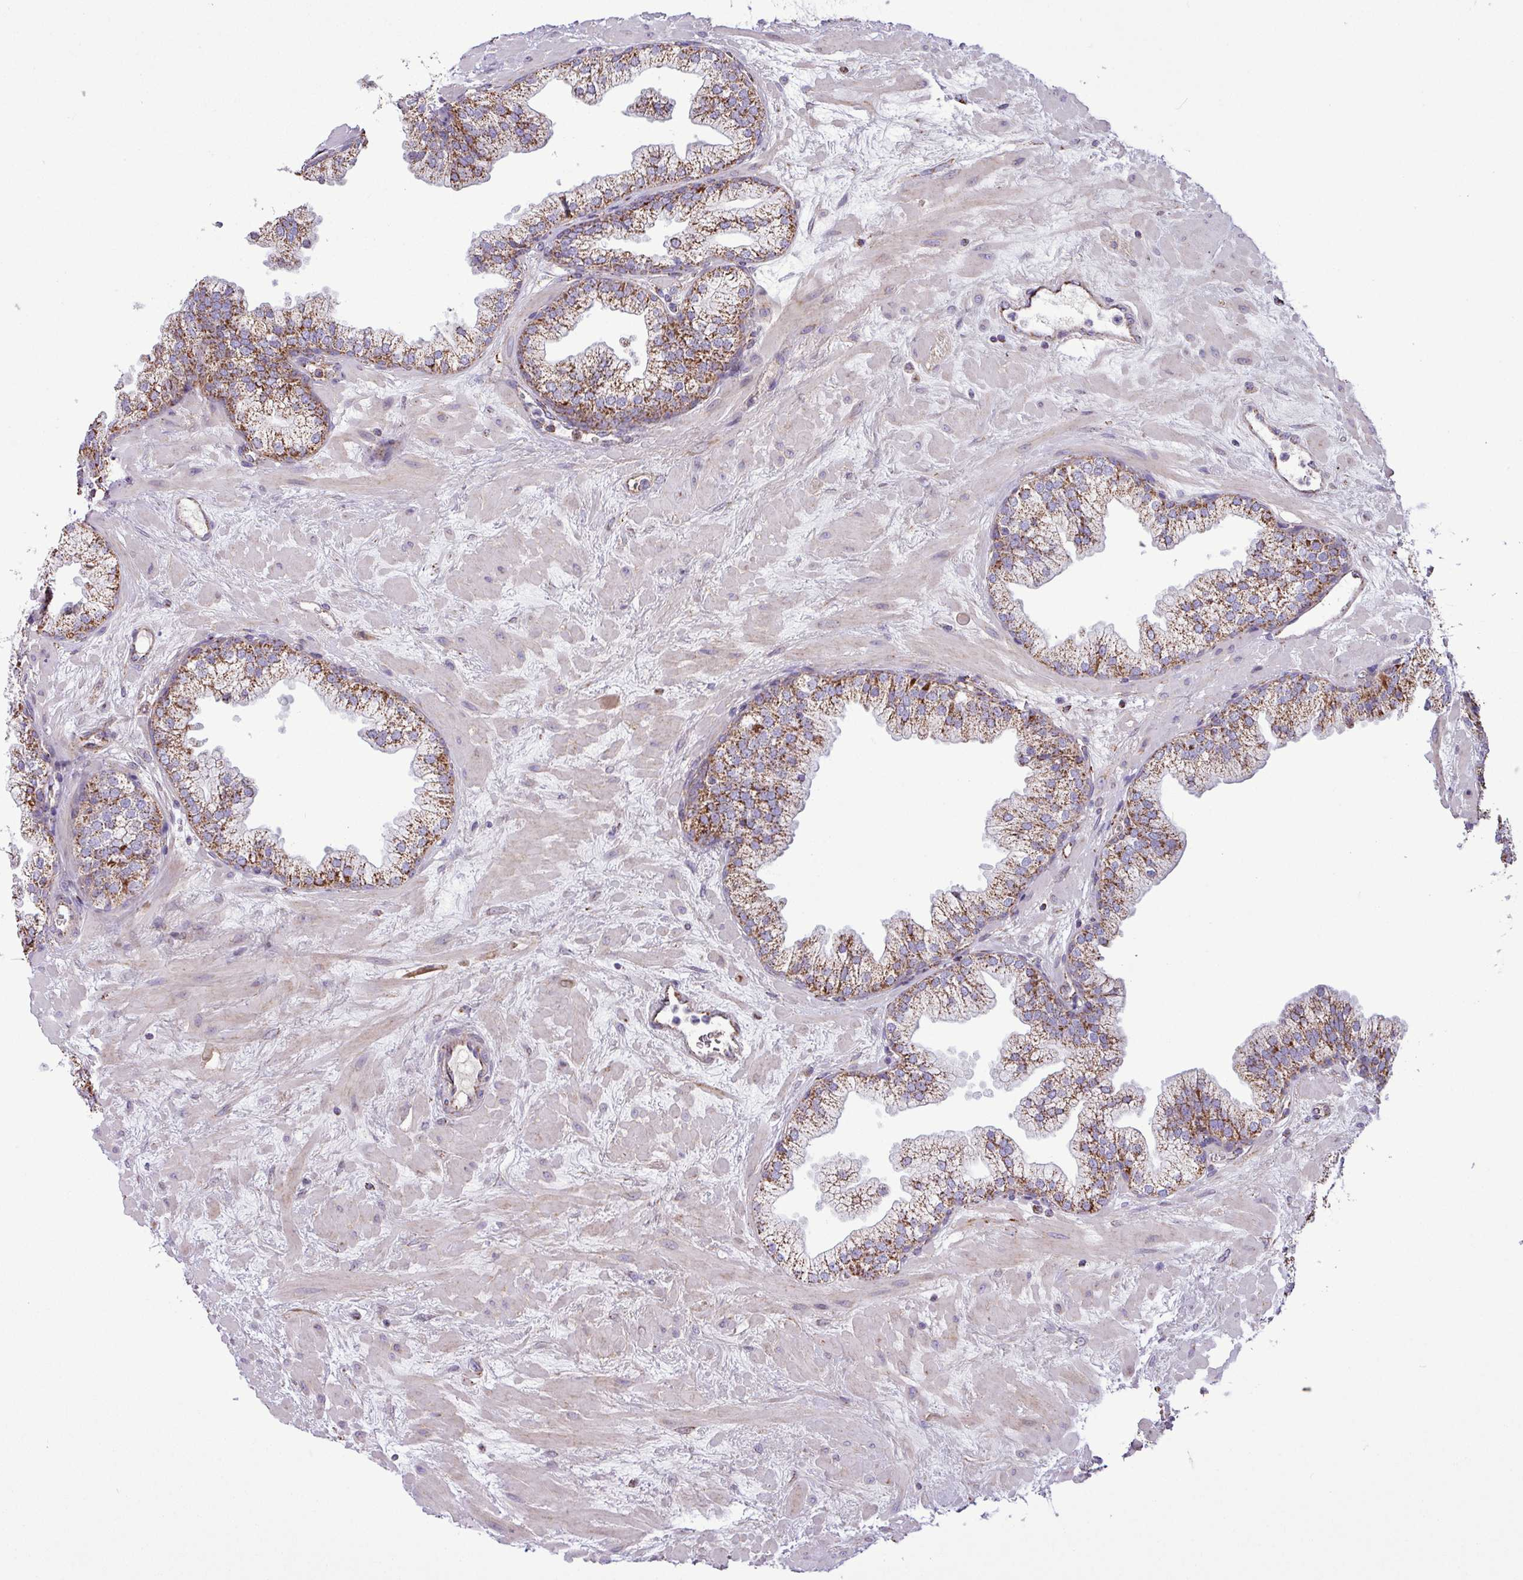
{"staining": {"intensity": "strong", "quantity": ">75%", "location": "cytoplasmic/membranous"}, "tissue": "prostate", "cell_type": "Glandular cells", "image_type": "normal", "snomed": [{"axis": "morphology", "description": "Normal tissue, NOS"}, {"axis": "topography", "description": "Prostate"}, {"axis": "topography", "description": "Peripheral nerve tissue"}], "caption": "Immunohistochemical staining of benign human prostate shows strong cytoplasmic/membranous protein staining in about >75% of glandular cells.", "gene": "RTL3", "patient": {"sex": "male", "age": 61}}